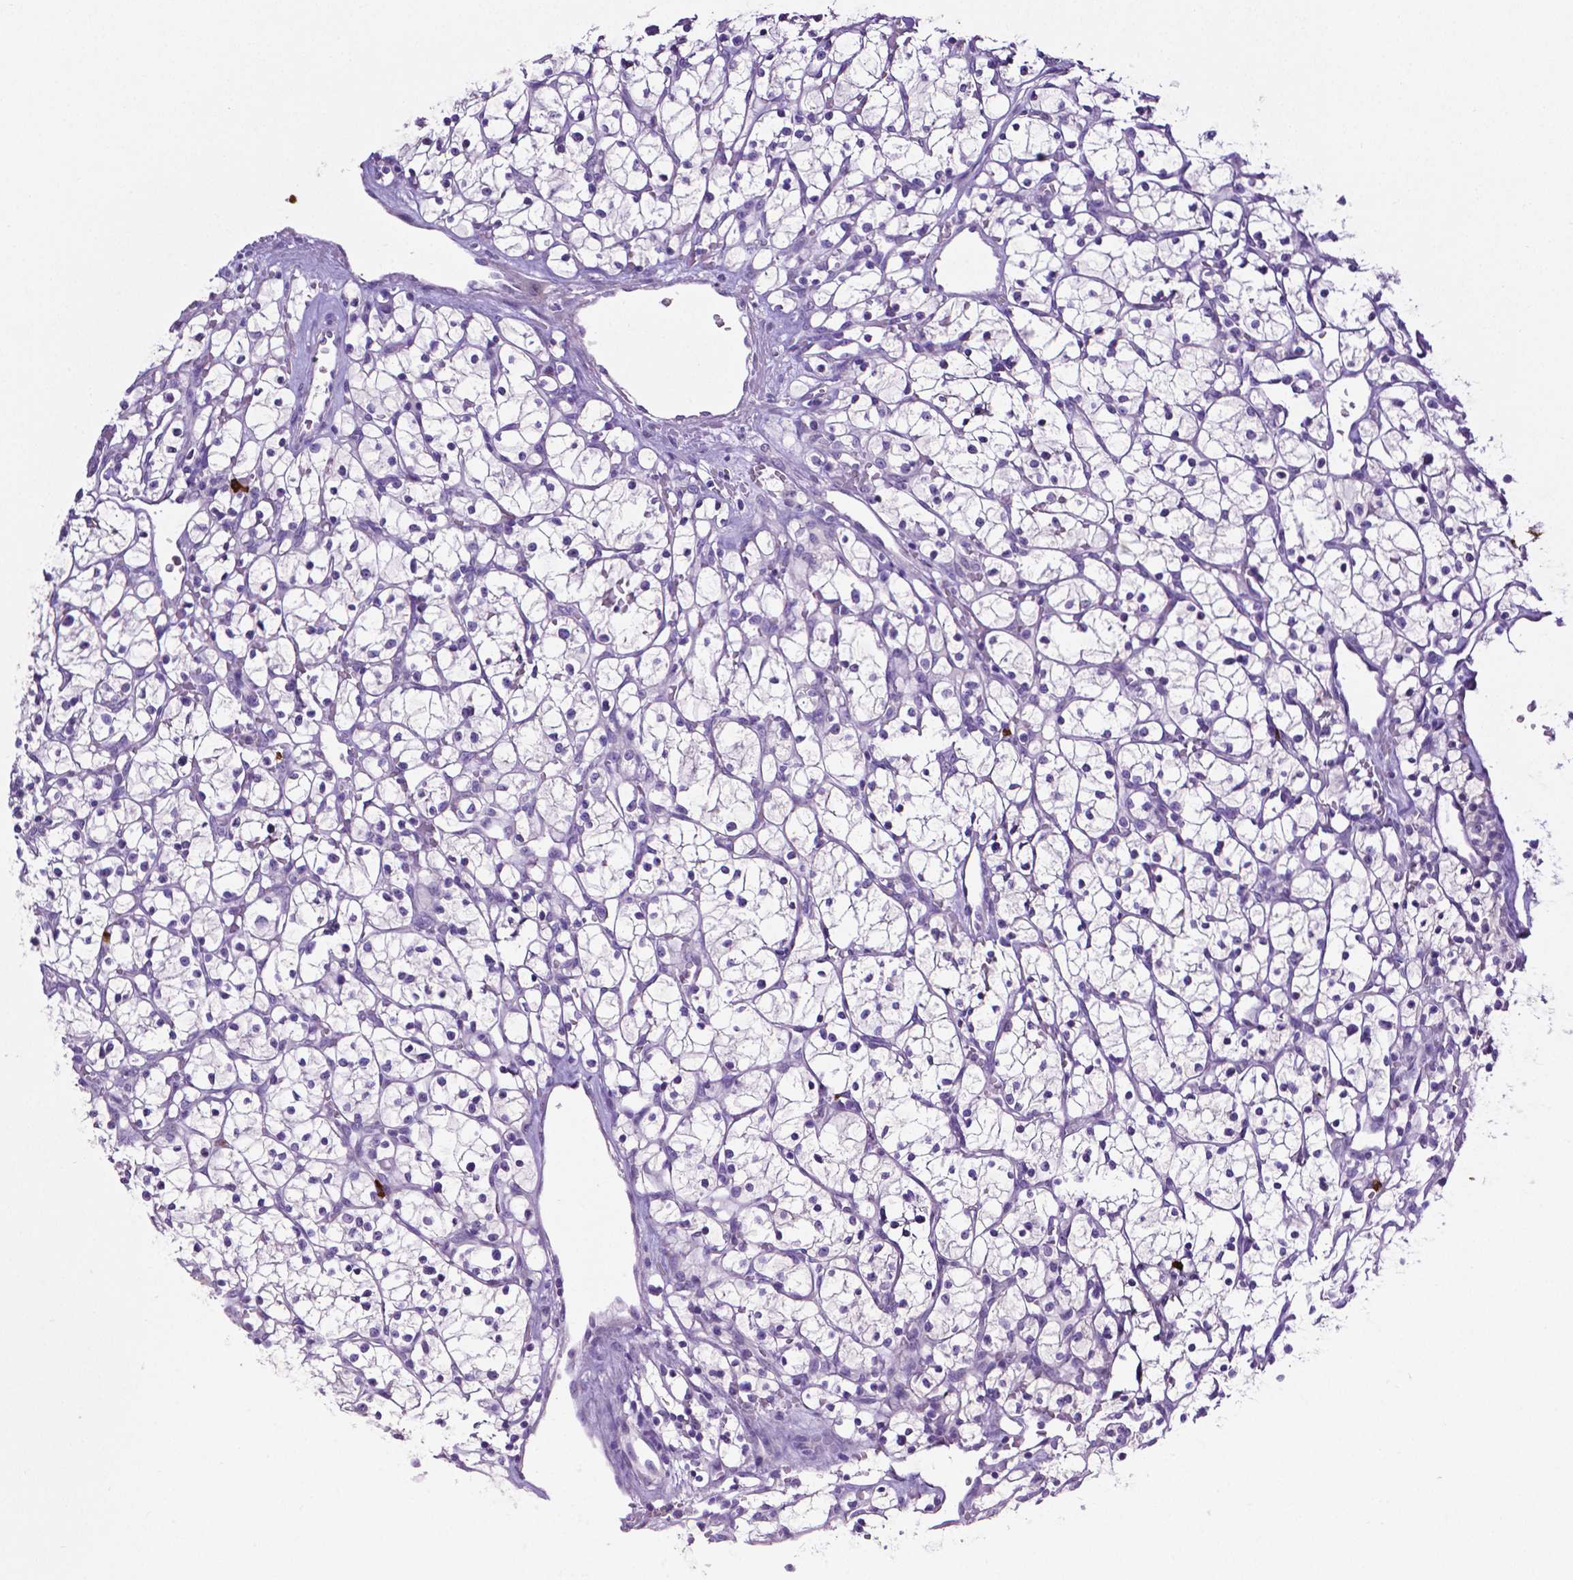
{"staining": {"intensity": "negative", "quantity": "none", "location": "none"}, "tissue": "renal cancer", "cell_type": "Tumor cells", "image_type": "cancer", "snomed": [{"axis": "morphology", "description": "Adenocarcinoma, NOS"}, {"axis": "topography", "description": "Kidney"}], "caption": "IHC micrograph of human adenocarcinoma (renal) stained for a protein (brown), which reveals no positivity in tumor cells.", "gene": "MMP9", "patient": {"sex": "female", "age": 64}}